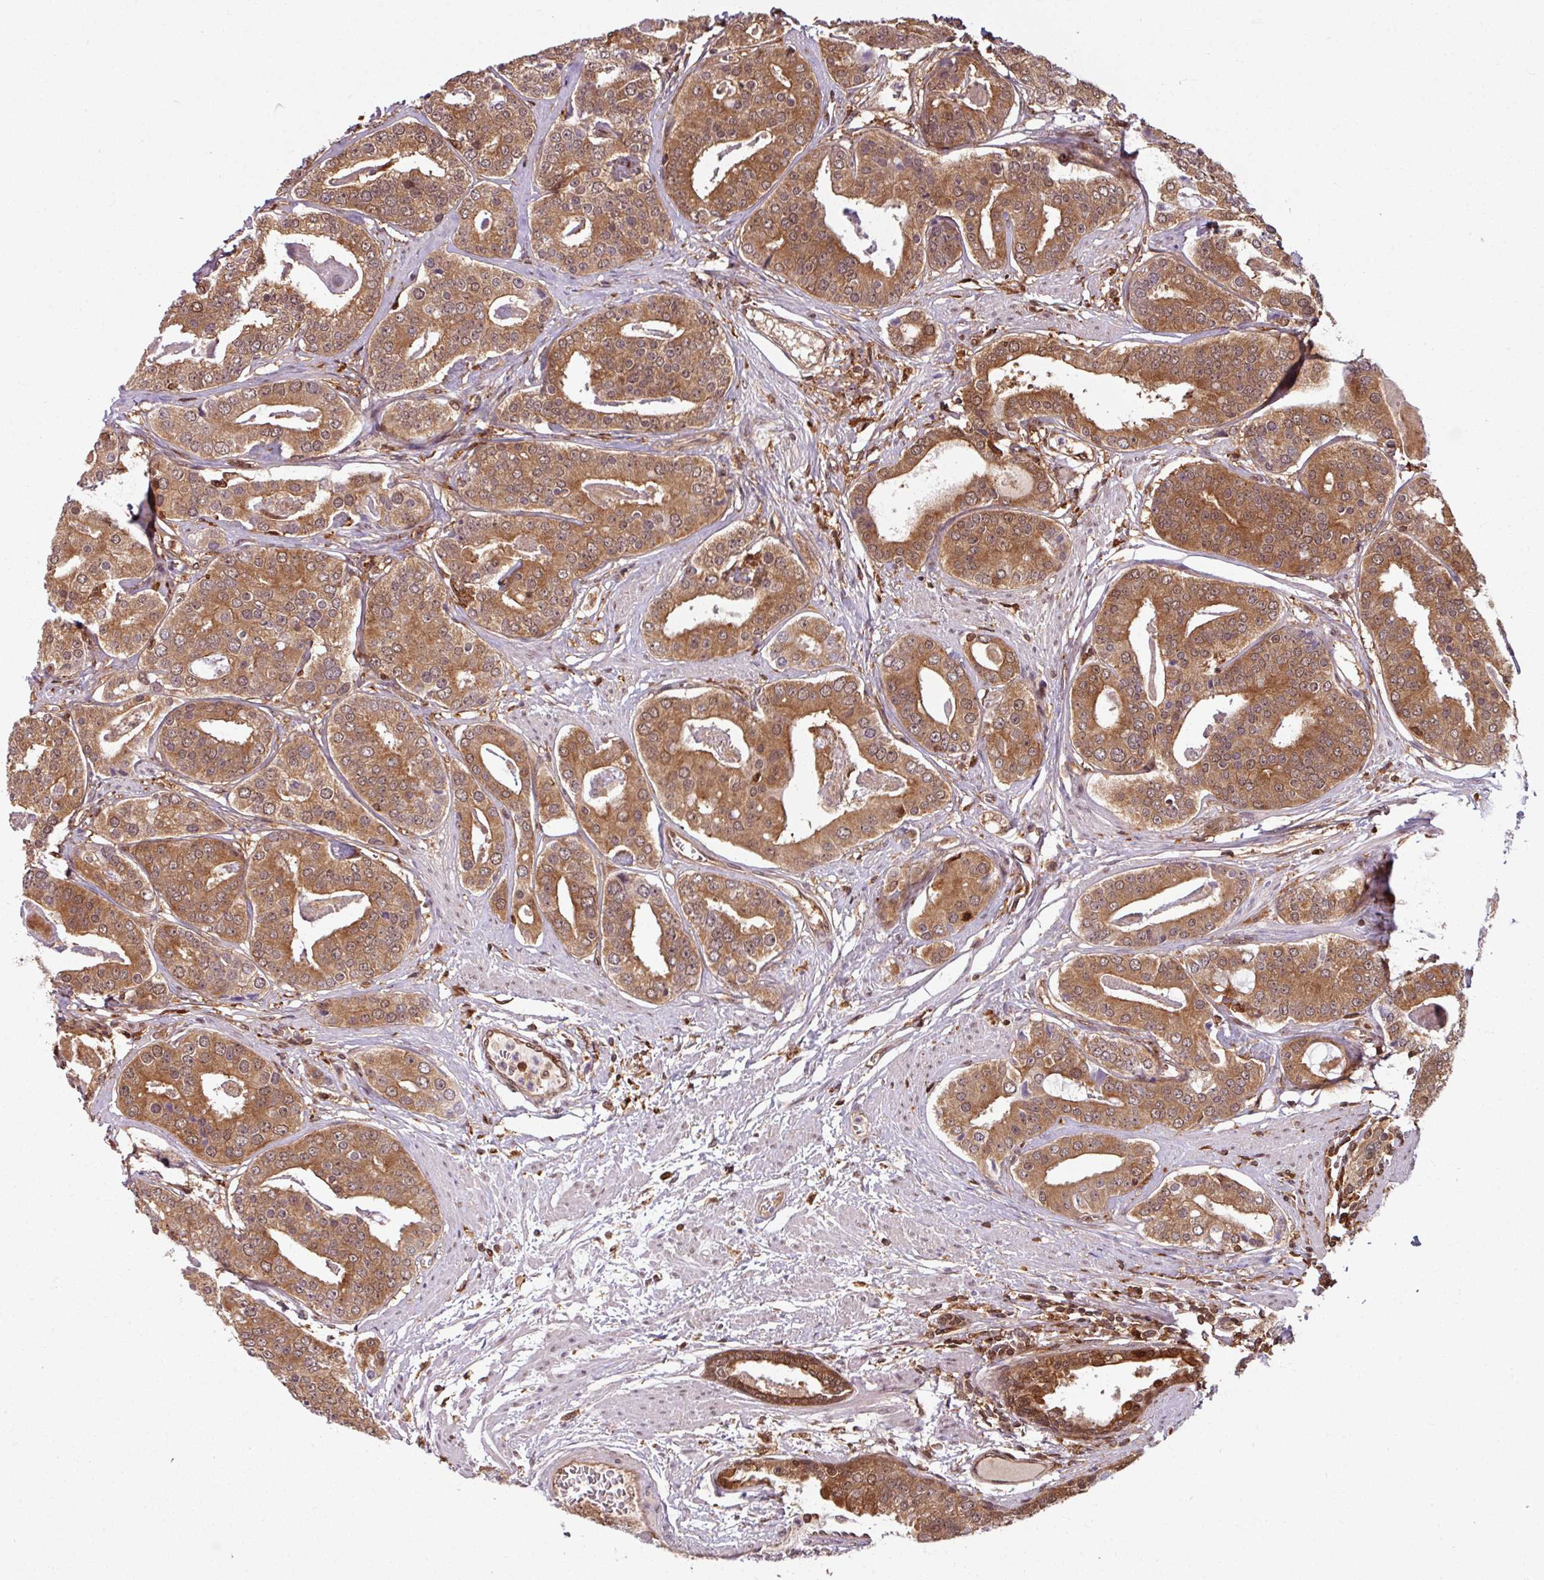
{"staining": {"intensity": "moderate", "quantity": ">75%", "location": "cytoplasmic/membranous"}, "tissue": "prostate cancer", "cell_type": "Tumor cells", "image_type": "cancer", "snomed": [{"axis": "morphology", "description": "Adenocarcinoma, High grade"}, {"axis": "topography", "description": "Prostate"}], "caption": "Moderate cytoplasmic/membranous positivity for a protein is seen in about >75% of tumor cells of prostate high-grade adenocarcinoma using IHC.", "gene": "KCTD11", "patient": {"sex": "male", "age": 71}}